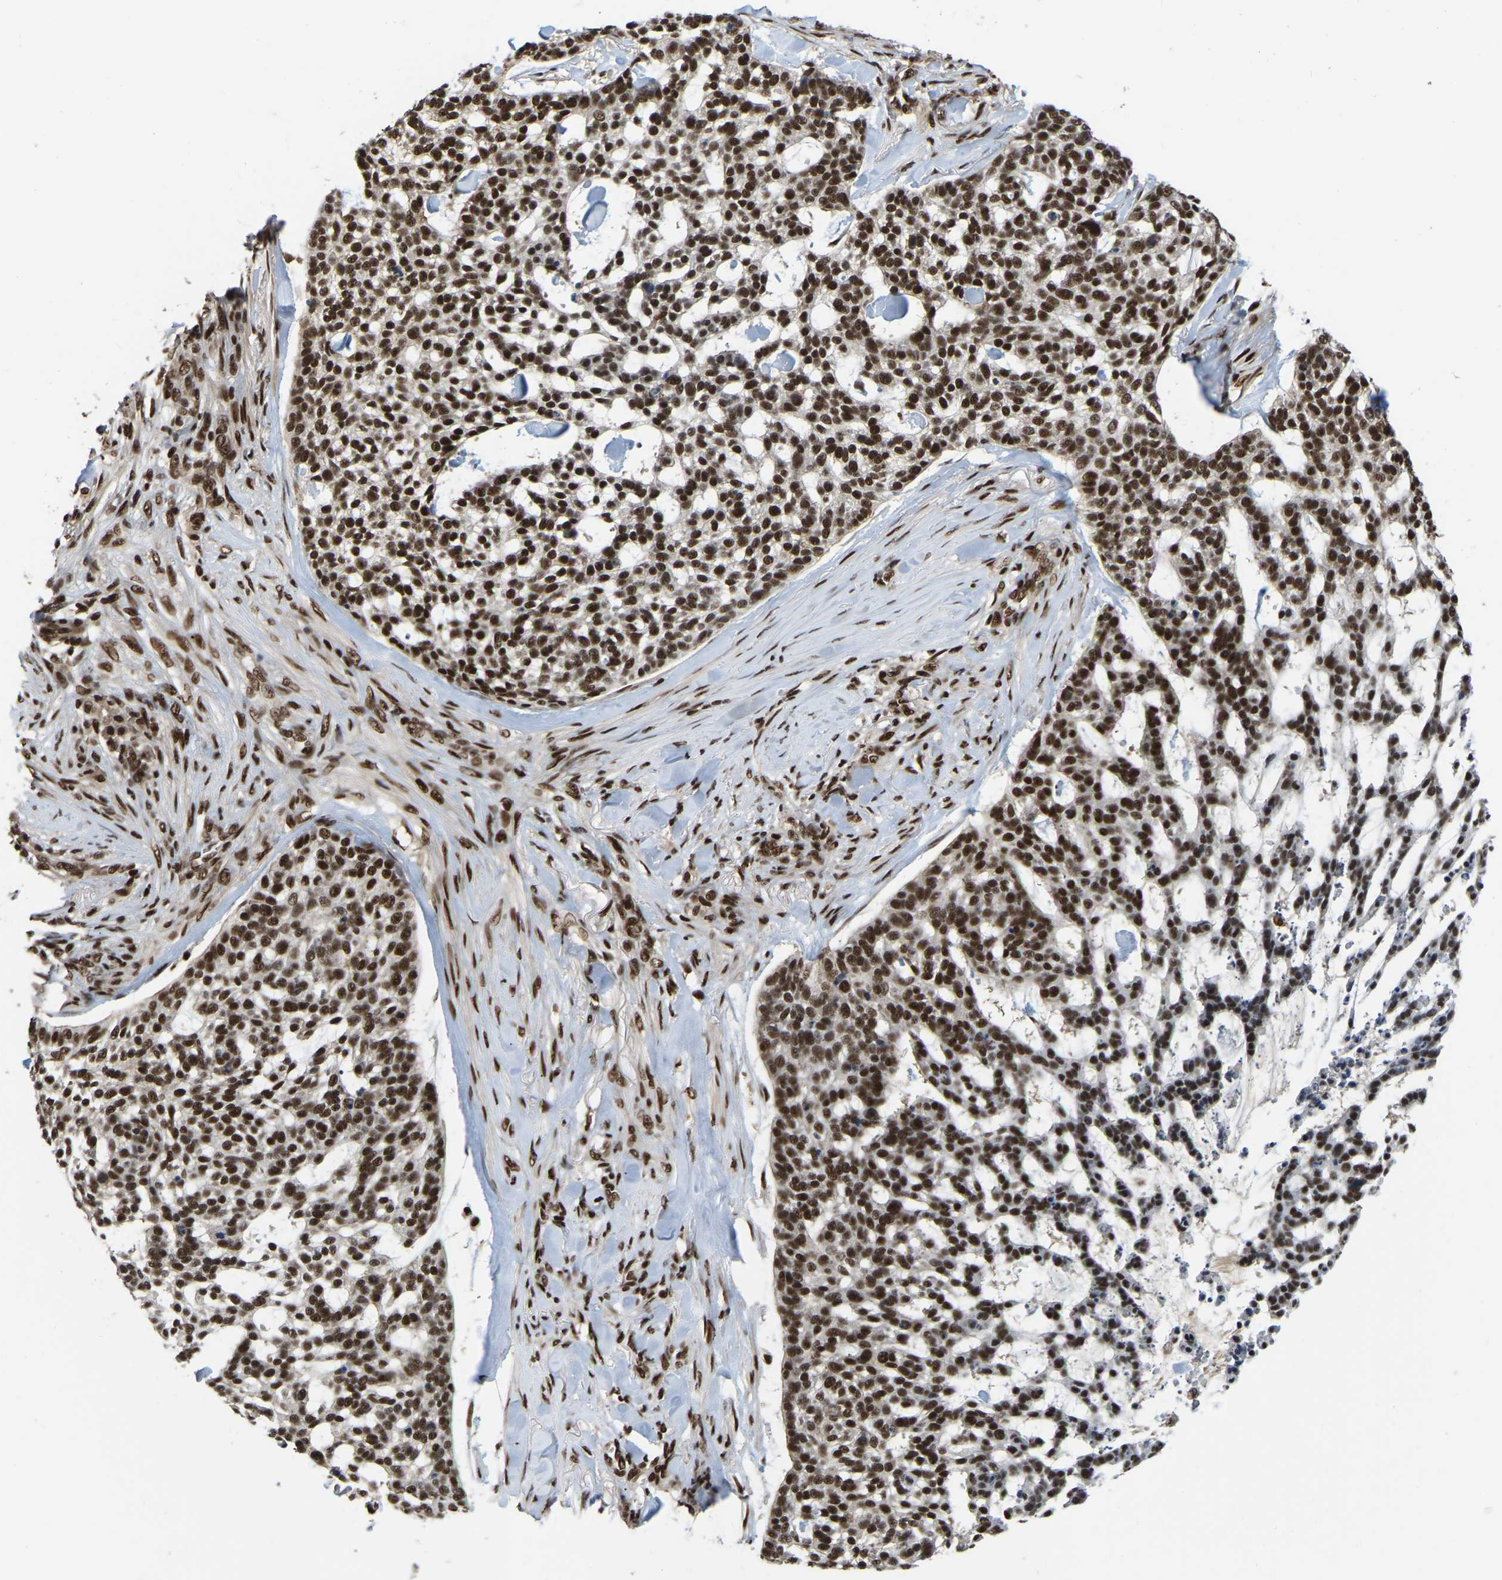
{"staining": {"intensity": "strong", "quantity": ">75%", "location": "nuclear"}, "tissue": "skin cancer", "cell_type": "Tumor cells", "image_type": "cancer", "snomed": [{"axis": "morphology", "description": "Basal cell carcinoma"}, {"axis": "topography", "description": "Skin"}], "caption": "This is a histology image of IHC staining of skin basal cell carcinoma, which shows strong expression in the nuclear of tumor cells.", "gene": "TBL1XR1", "patient": {"sex": "female", "age": 64}}